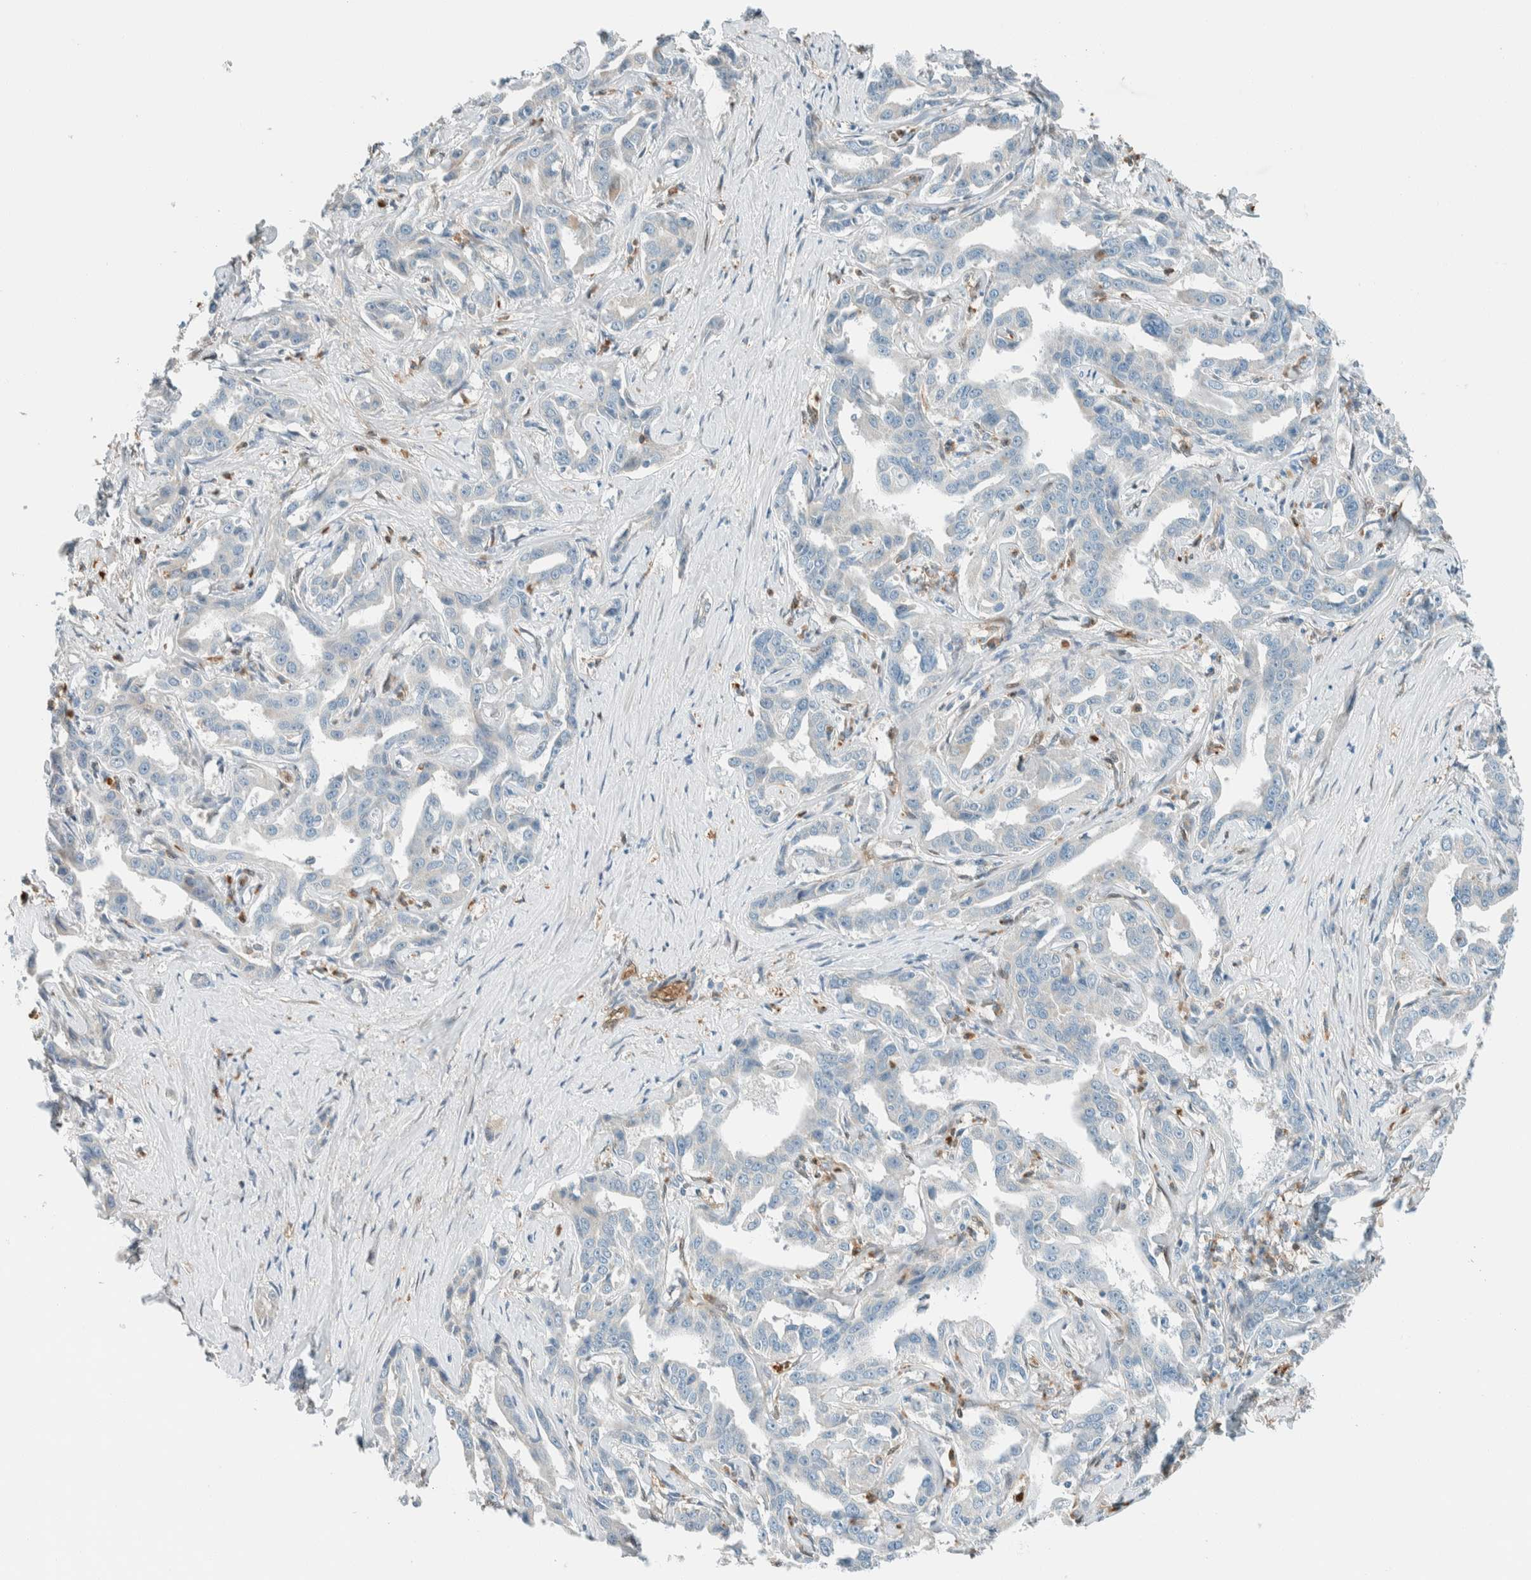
{"staining": {"intensity": "negative", "quantity": "none", "location": "none"}, "tissue": "liver cancer", "cell_type": "Tumor cells", "image_type": "cancer", "snomed": [{"axis": "morphology", "description": "Cholangiocarcinoma"}, {"axis": "topography", "description": "Liver"}], "caption": "A photomicrograph of human liver cancer (cholangiocarcinoma) is negative for staining in tumor cells.", "gene": "NXN", "patient": {"sex": "male", "age": 59}}